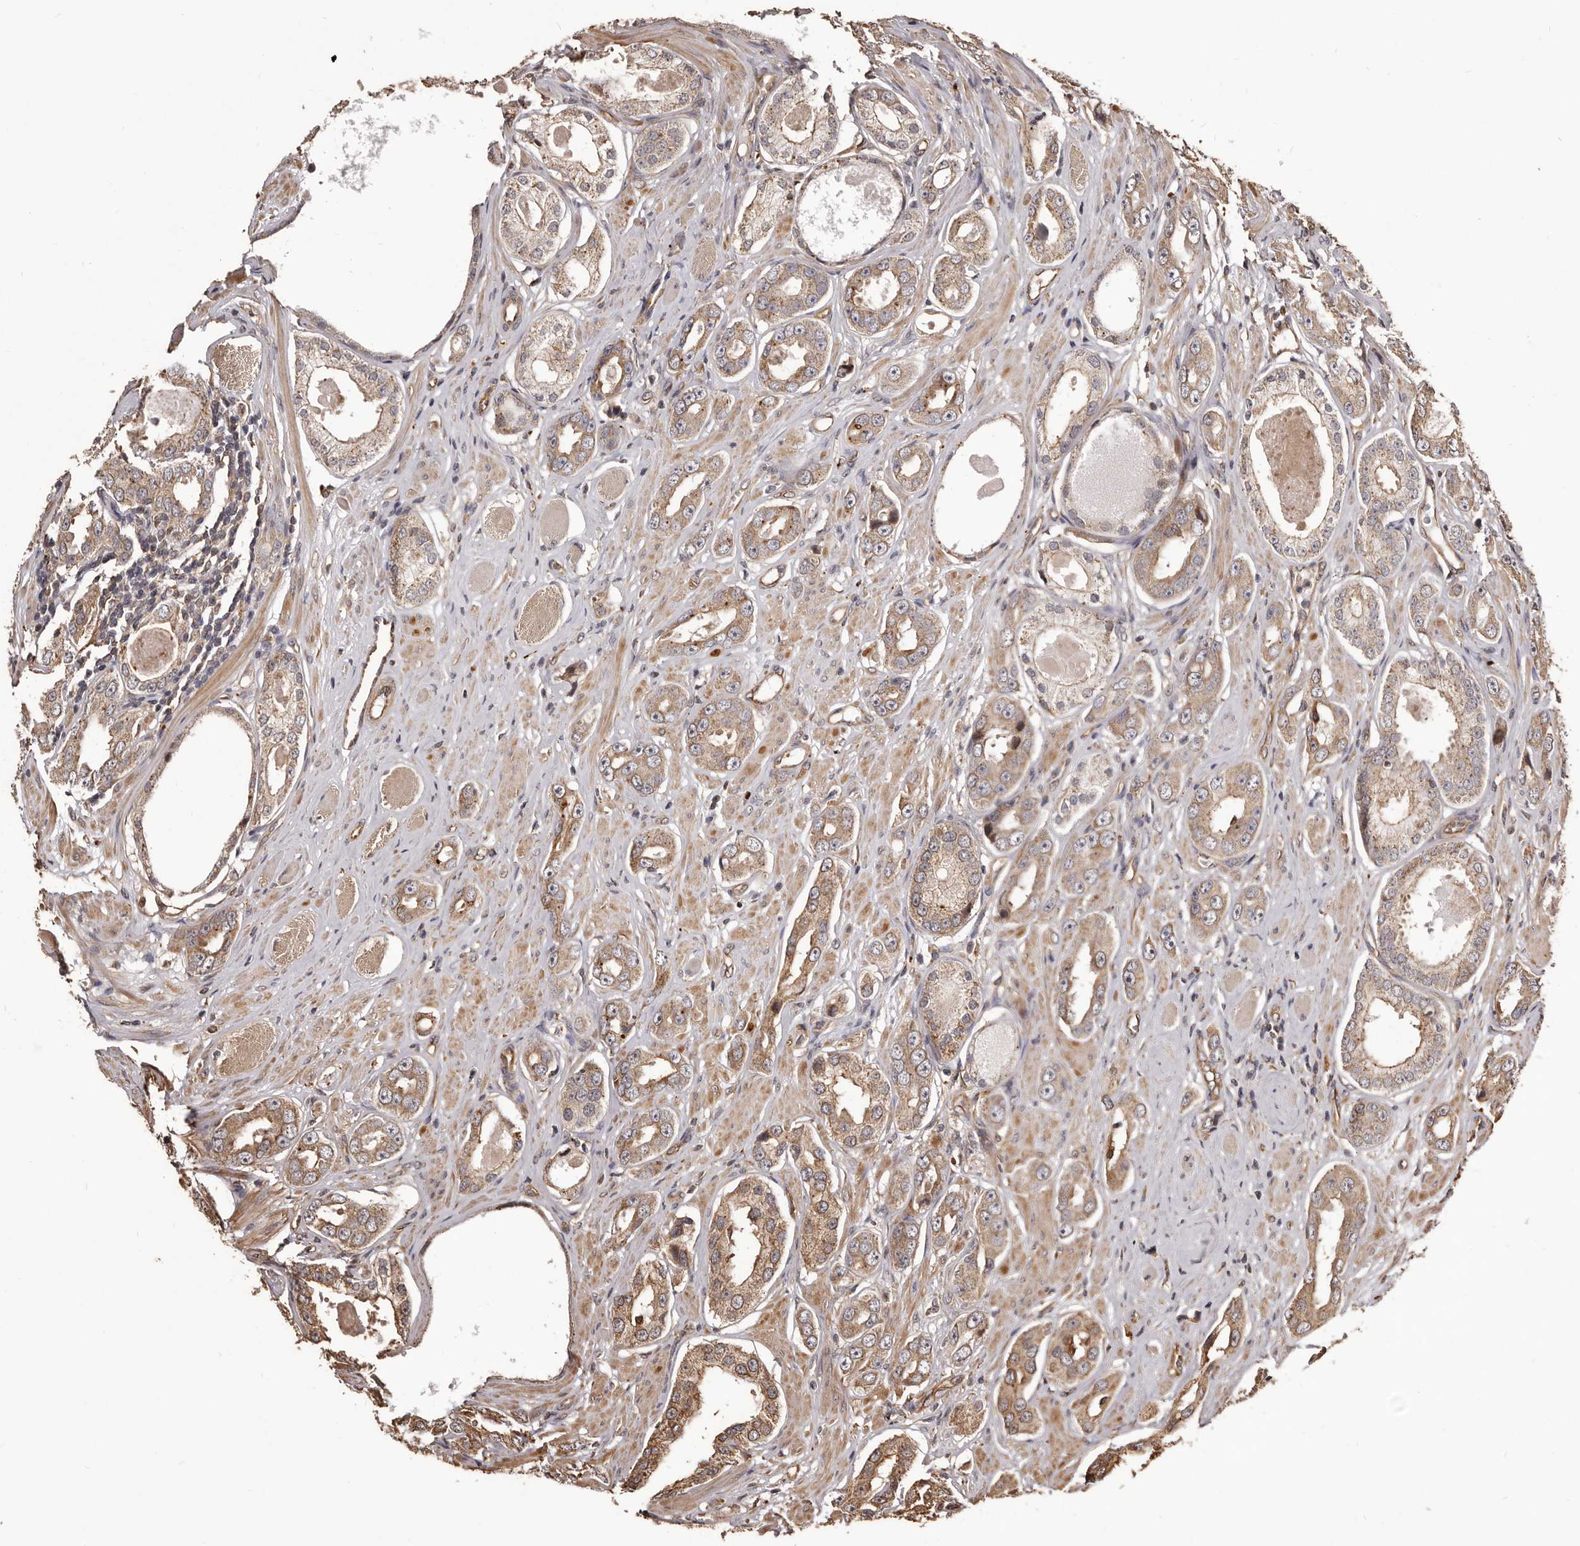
{"staining": {"intensity": "moderate", "quantity": ">75%", "location": "cytoplasmic/membranous"}, "tissue": "prostate cancer", "cell_type": "Tumor cells", "image_type": "cancer", "snomed": [{"axis": "morphology", "description": "Adenocarcinoma, Medium grade"}, {"axis": "topography", "description": "Prostate"}], "caption": "Protein positivity by immunohistochemistry shows moderate cytoplasmic/membranous staining in about >75% of tumor cells in prostate adenocarcinoma (medium-grade).", "gene": "ALPK1", "patient": {"sex": "male", "age": 53}}